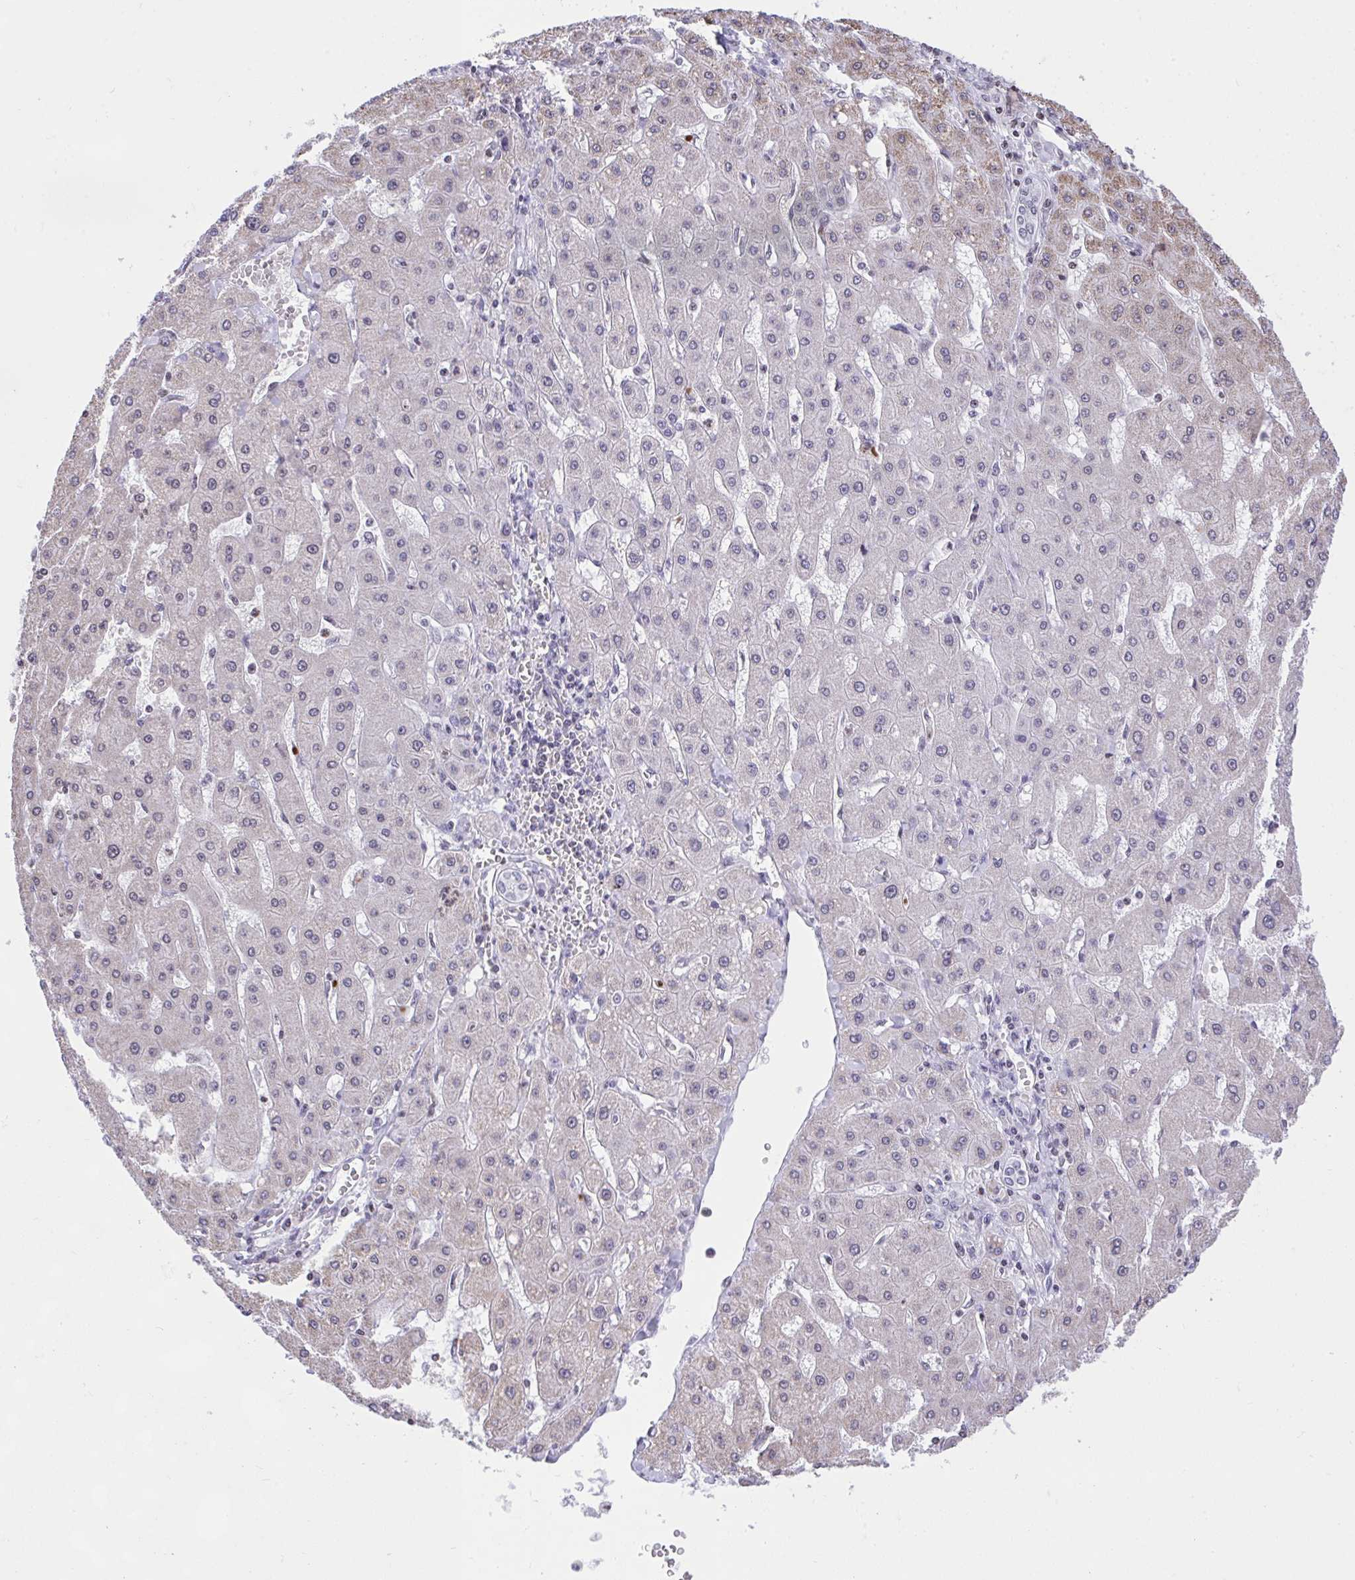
{"staining": {"intensity": "weak", "quantity": "<25%", "location": "cytoplasmic/membranous"}, "tissue": "liver cancer", "cell_type": "Tumor cells", "image_type": "cancer", "snomed": [{"axis": "morphology", "description": "Carcinoma, Hepatocellular, NOS"}, {"axis": "topography", "description": "Liver"}], "caption": "The photomicrograph exhibits no significant positivity in tumor cells of liver cancer.", "gene": "KCNN4", "patient": {"sex": "male", "age": 72}}